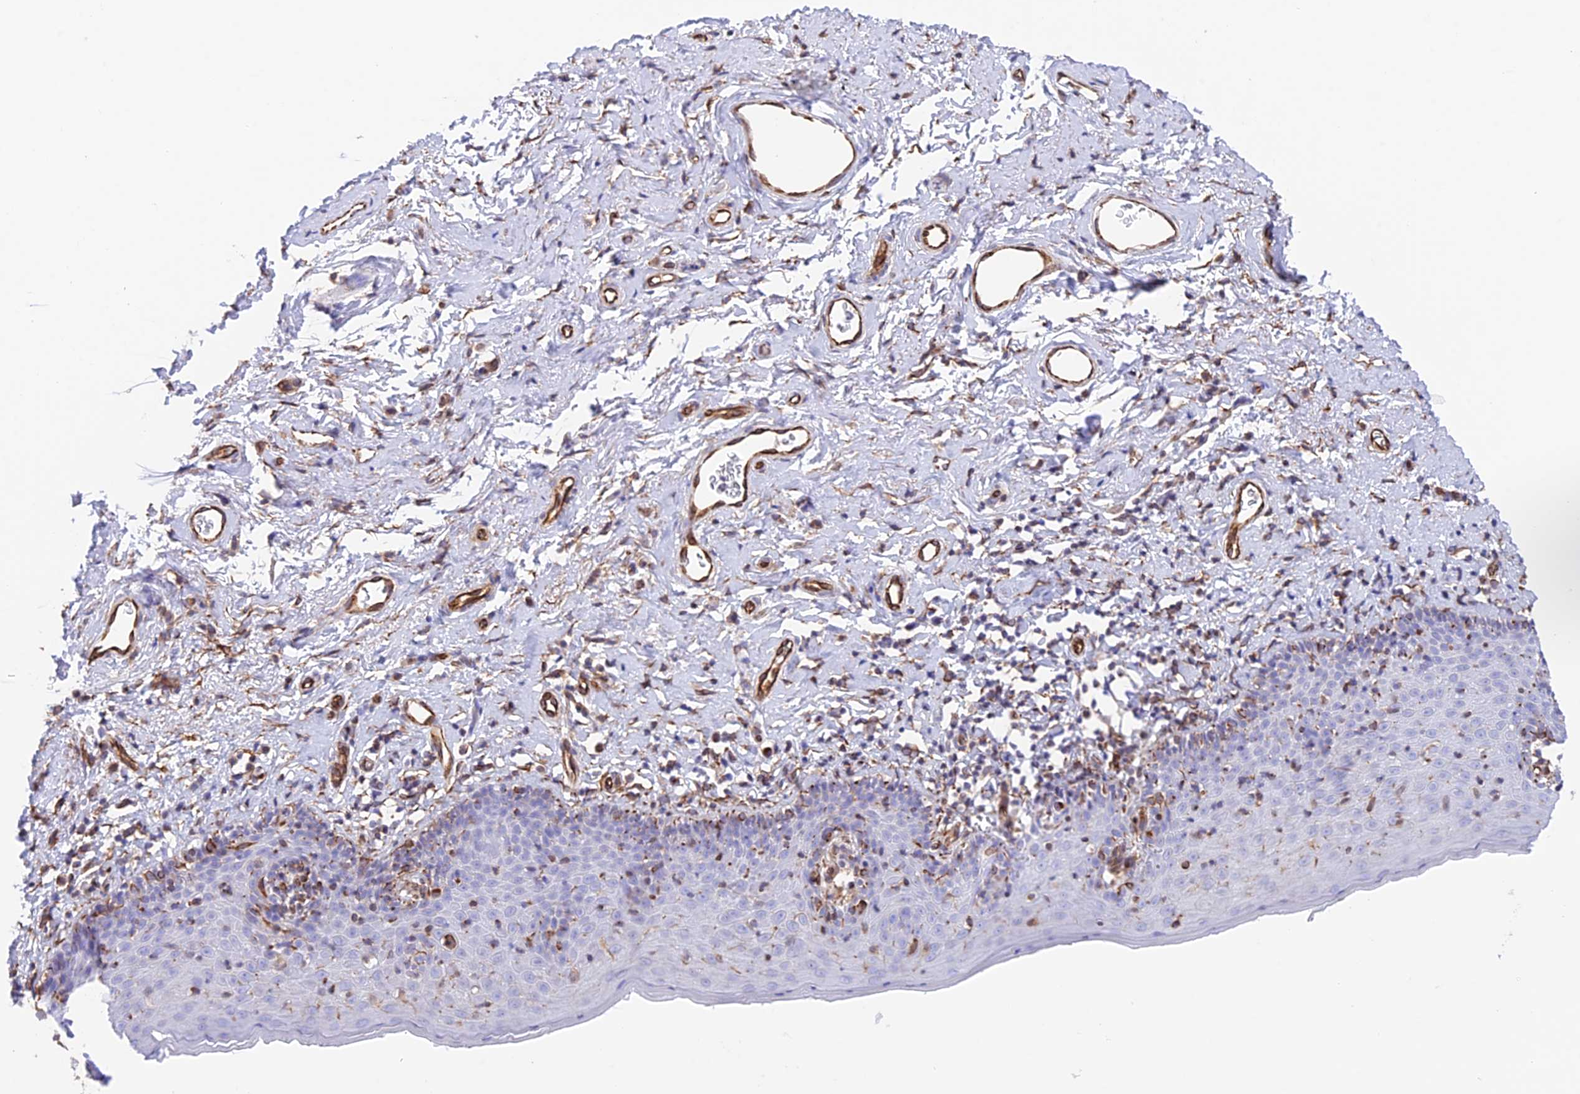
{"staining": {"intensity": "moderate", "quantity": "<25%", "location": "cytoplasmic/membranous"}, "tissue": "skin", "cell_type": "Epidermal cells", "image_type": "normal", "snomed": [{"axis": "morphology", "description": "Normal tissue, NOS"}, {"axis": "topography", "description": "Vulva"}], "caption": "Skin stained with DAB (3,3'-diaminobenzidine) IHC exhibits low levels of moderate cytoplasmic/membranous expression in about <25% of epidermal cells.", "gene": "ZNF652", "patient": {"sex": "female", "age": 66}}